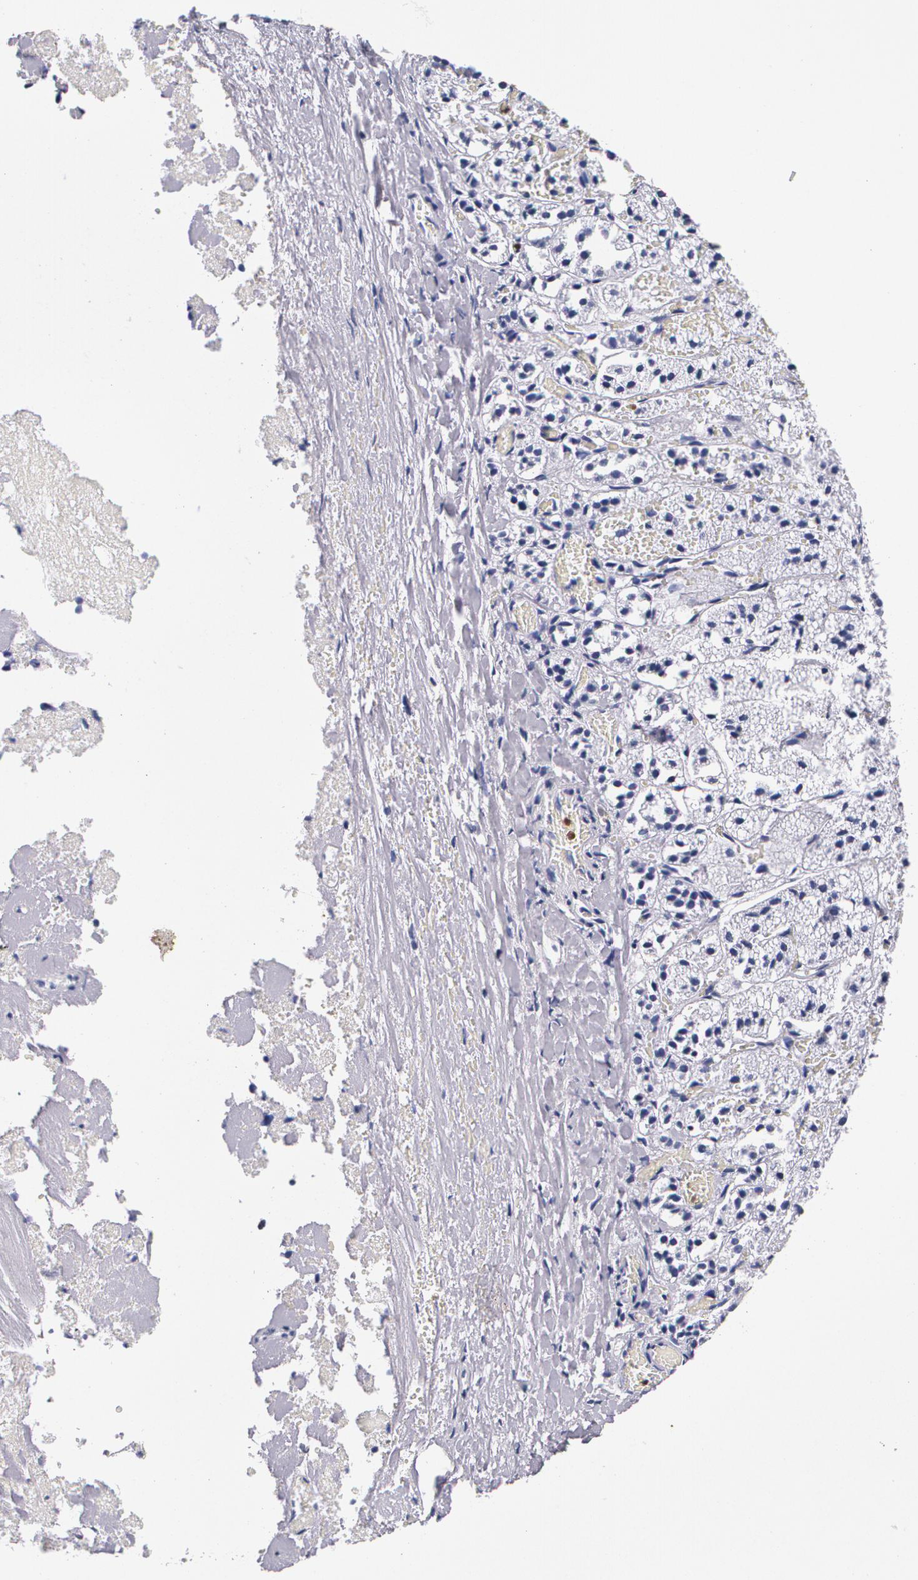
{"staining": {"intensity": "negative", "quantity": "none", "location": "none"}, "tissue": "adrenal gland", "cell_type": "Glandular cells", "image_type": "normal", "snomed": [{"axis": "morphology", "description": "Normal tissue, NOS"}, {"axis": "topography", "description": "Adrenal gland"}], "caption": "Micrograph shows no significant protein expression in glandular cells of benign adrenal gland. Nuclei are stained in blue.", "gene": "S100A8", "patient": {"sex": "female", "age": 44}}